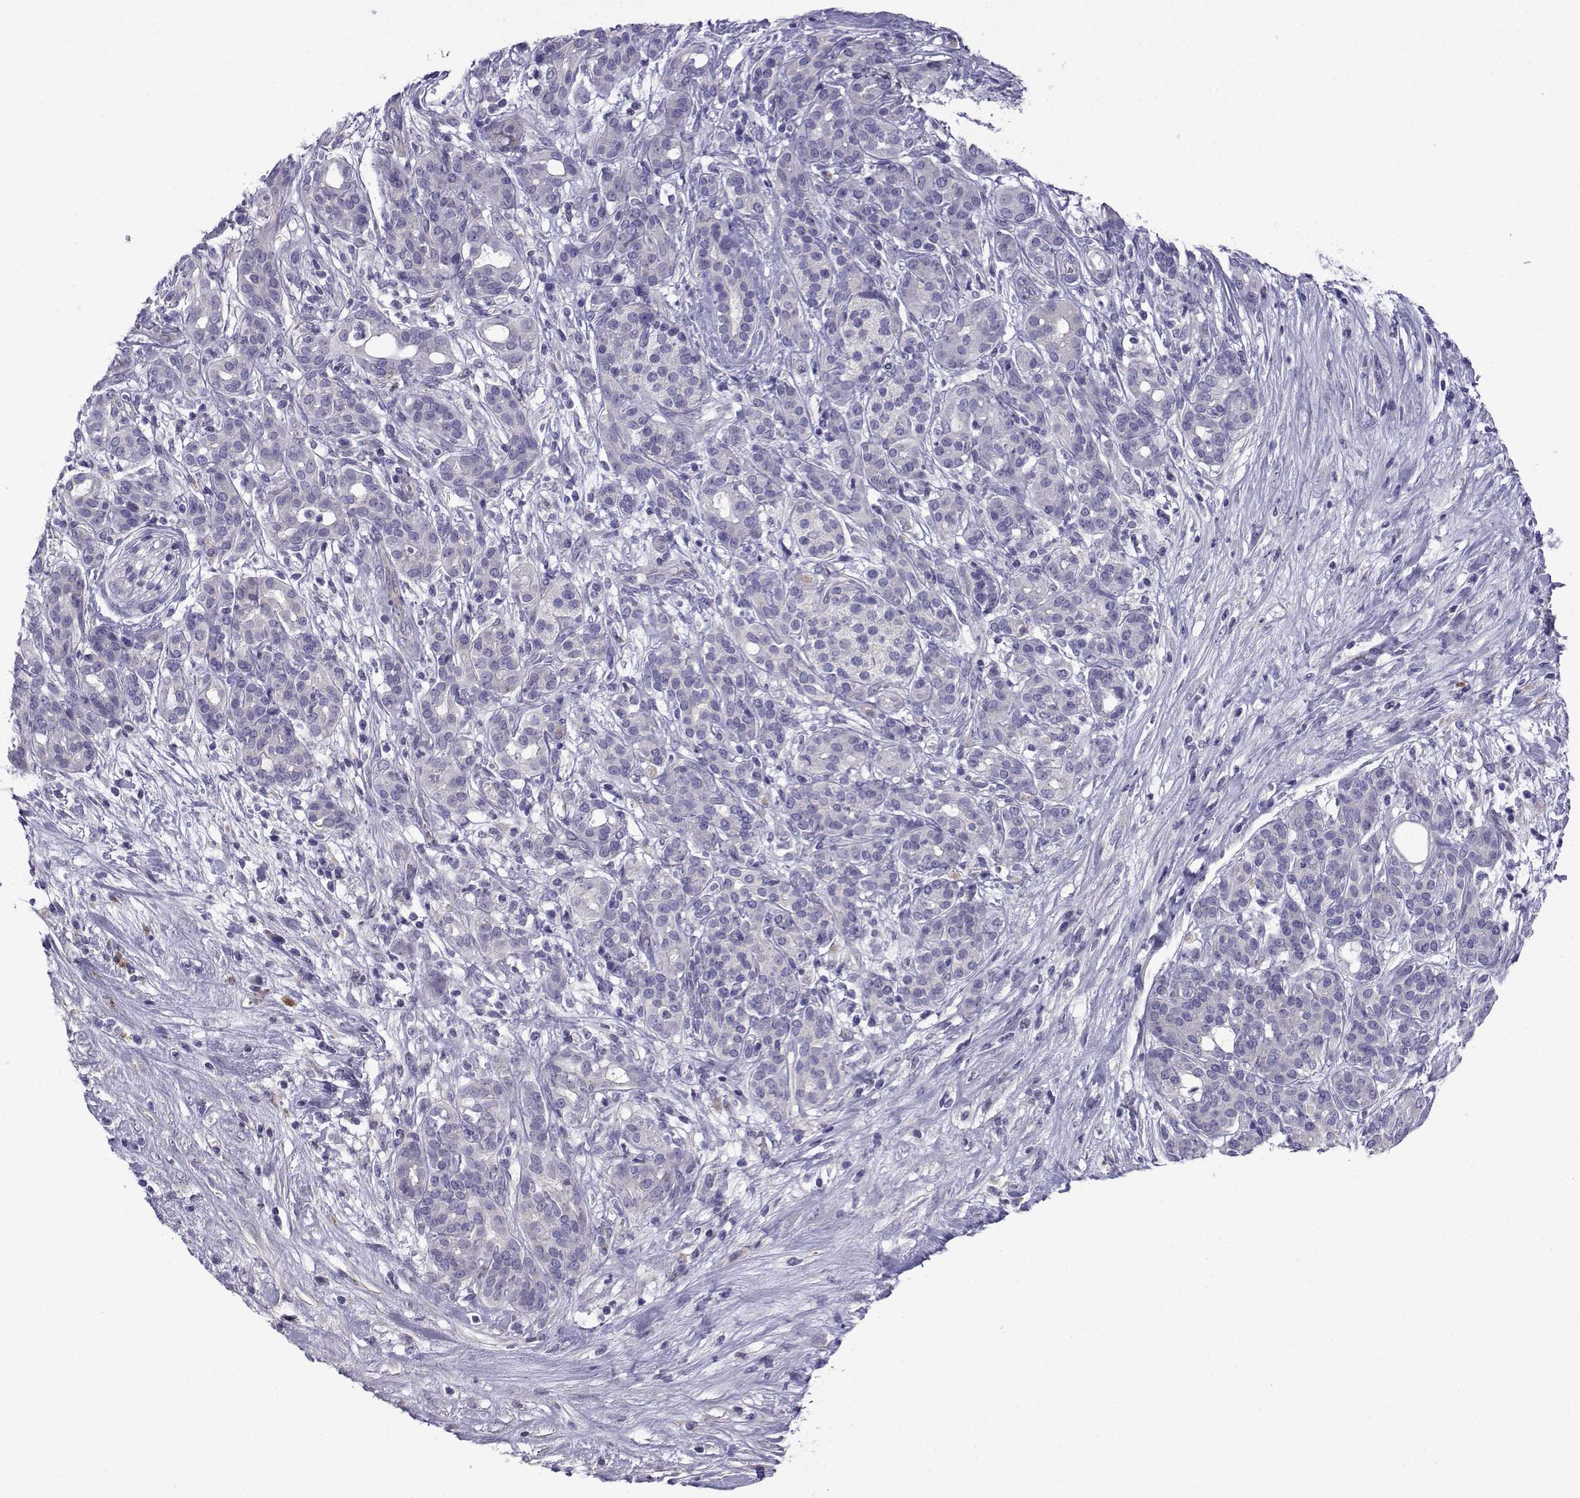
{"staining": {"intensity": "negative", "quantity": "none", "location": "none"}, "tissue": "pancreatic cancer", "cell_type": "Tumor cells", "image_type": "cancer", "snomed": [{"axis": "morphology", "description": "Adenocarcinoma, NOS"}, {"axis": "topography", "description": "Pancreas"}], "caption": "Immunohistochemistry (IHC) photomicrograph of human pancreatic cancer (adenocarcinoma) stained for a protein (brown), which reveals no positivity in tumor cells. Nuclei are stained in blue.", "gene": "CFAP70", "patient": {"sex": "male", "age": 44}}